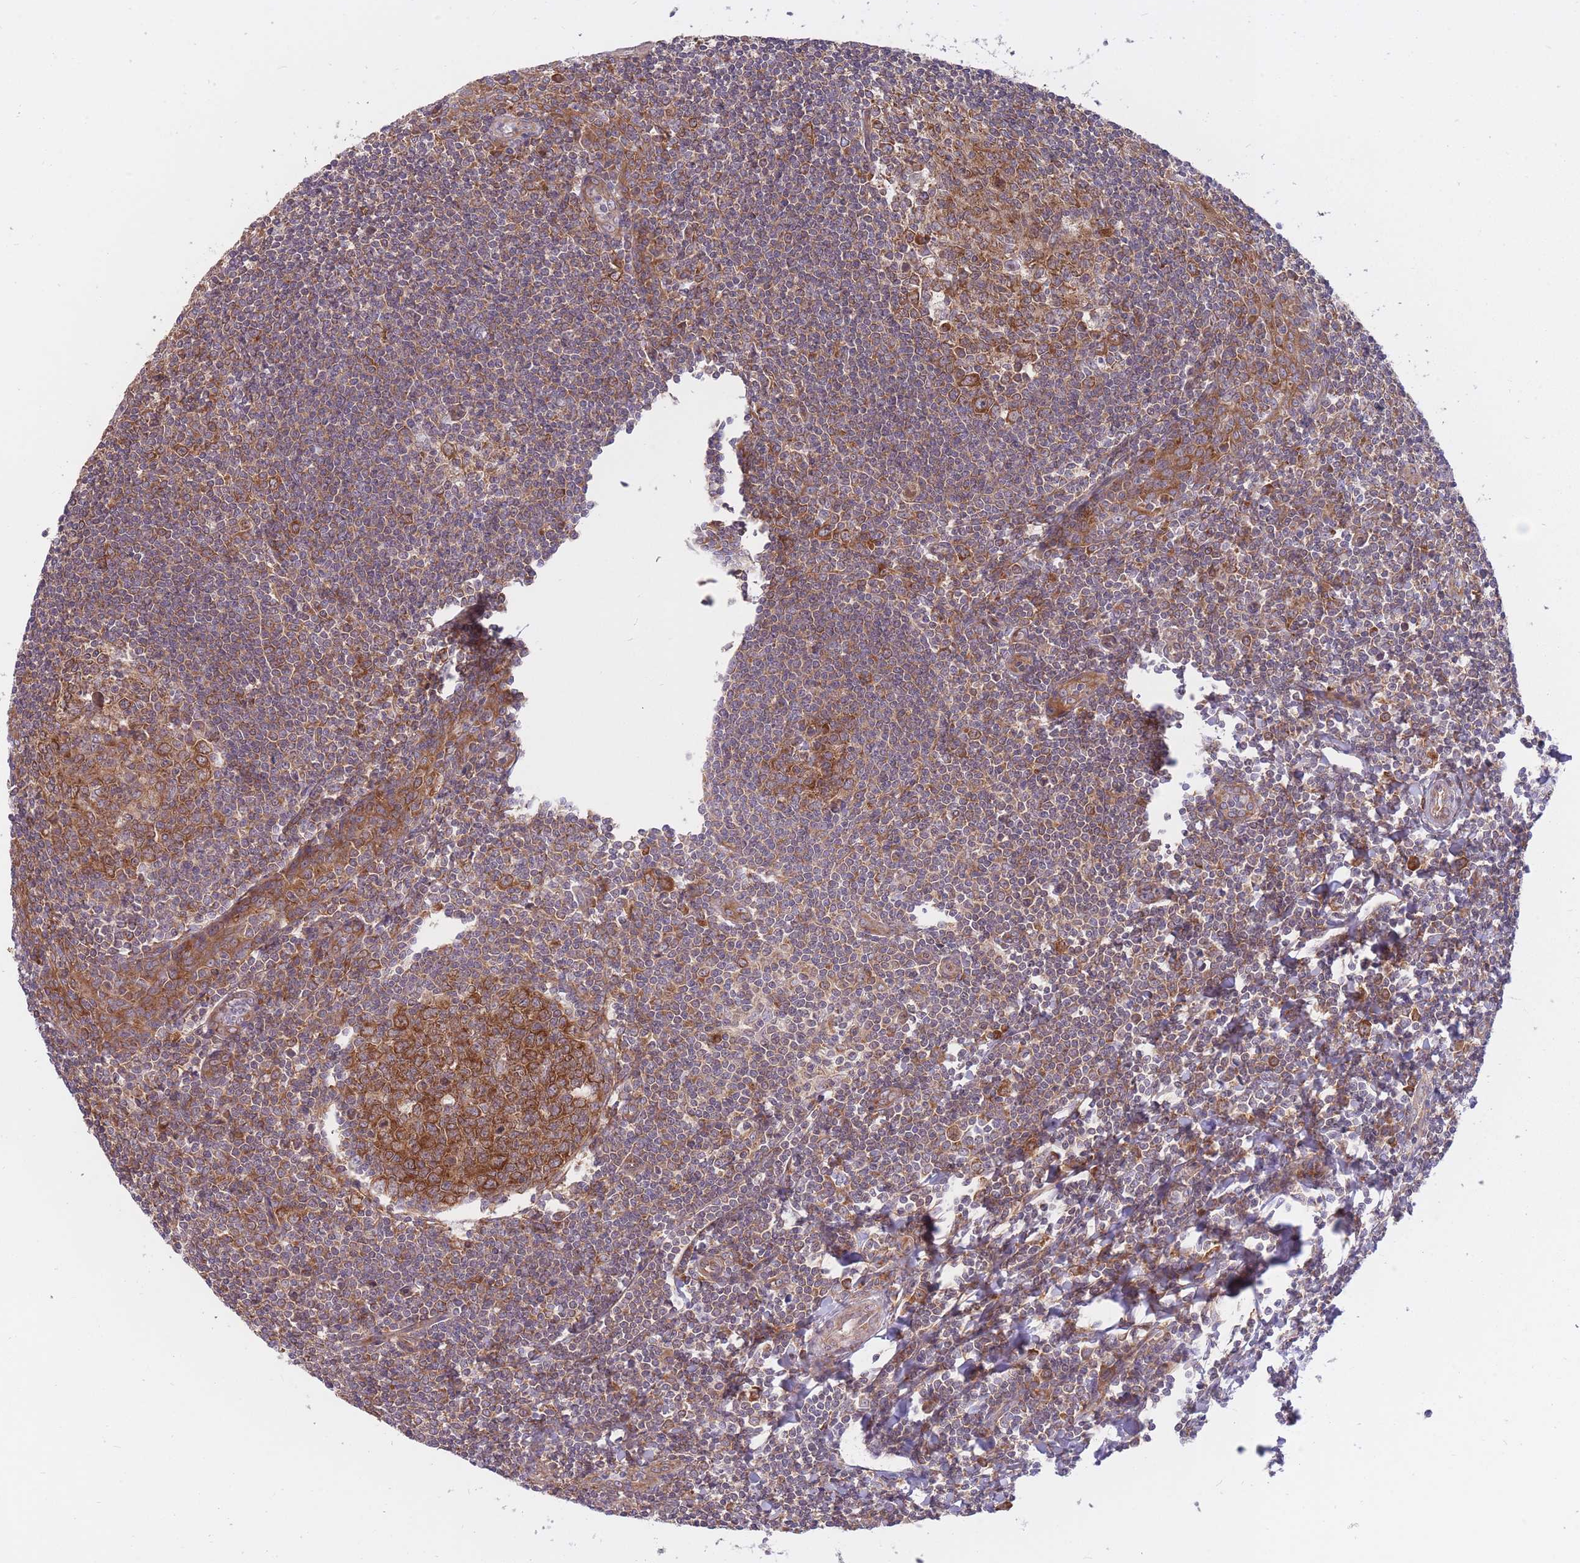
{"staining": {"intensity": "strong", "quantity": ">75%", "location": "cytoplasmic/membranous"}, "tissue": "tonsil", "cell_type": "Germinal center cells", "image_type": "normal", "snomed": [{"axis": "morphology", "description": "Normal tissue, NOS"}, {"axis": "topography", "description": "Tonsil"}], "caption": "Immunohistochemical staining of normal human tonsil demonstrates high levels of strong cytoplasmic/membranous staining in approximately >75% of germinal center cells.", "gene": "CCDC124", "patient": {"sex": "male", "age": 27}}